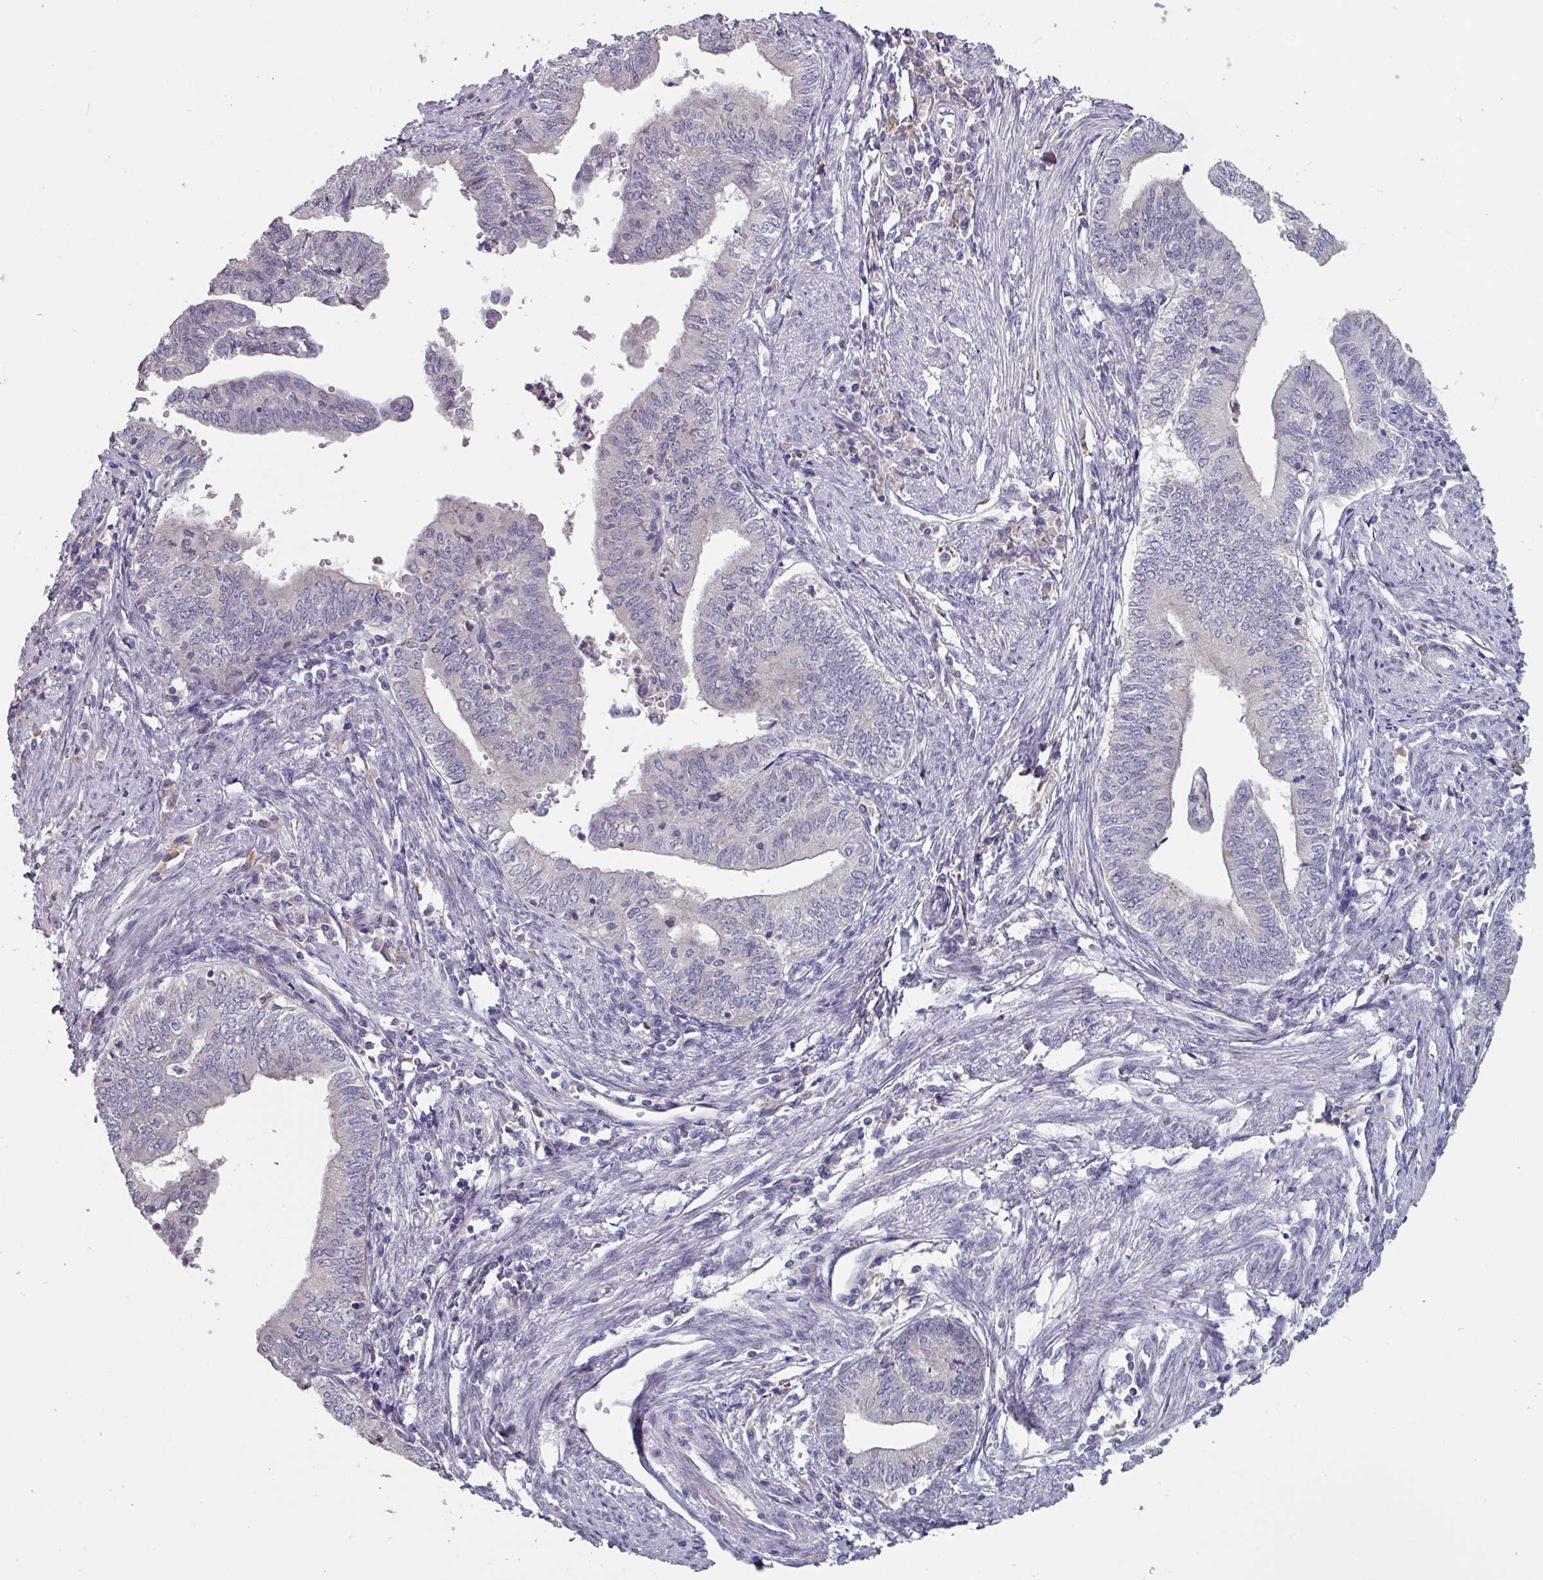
{"staining": {"intensity": "negative", "quantity": "none", "location": "none"}, "tissue": "endometrial cancer", "cell_type": "Tumor cells", "image_type": "cancer", "snomed": [{"axis": "morphology", "description": "Adenocarcinoma, NOS"}, {"axis": "topography", "description": "Endometrium"}], "caption": "Tumor cells are negative for protein expression in human endometrial cancer.", "gene": "PRAMEF8", "patient": {"sex": "female", "age": 66}}